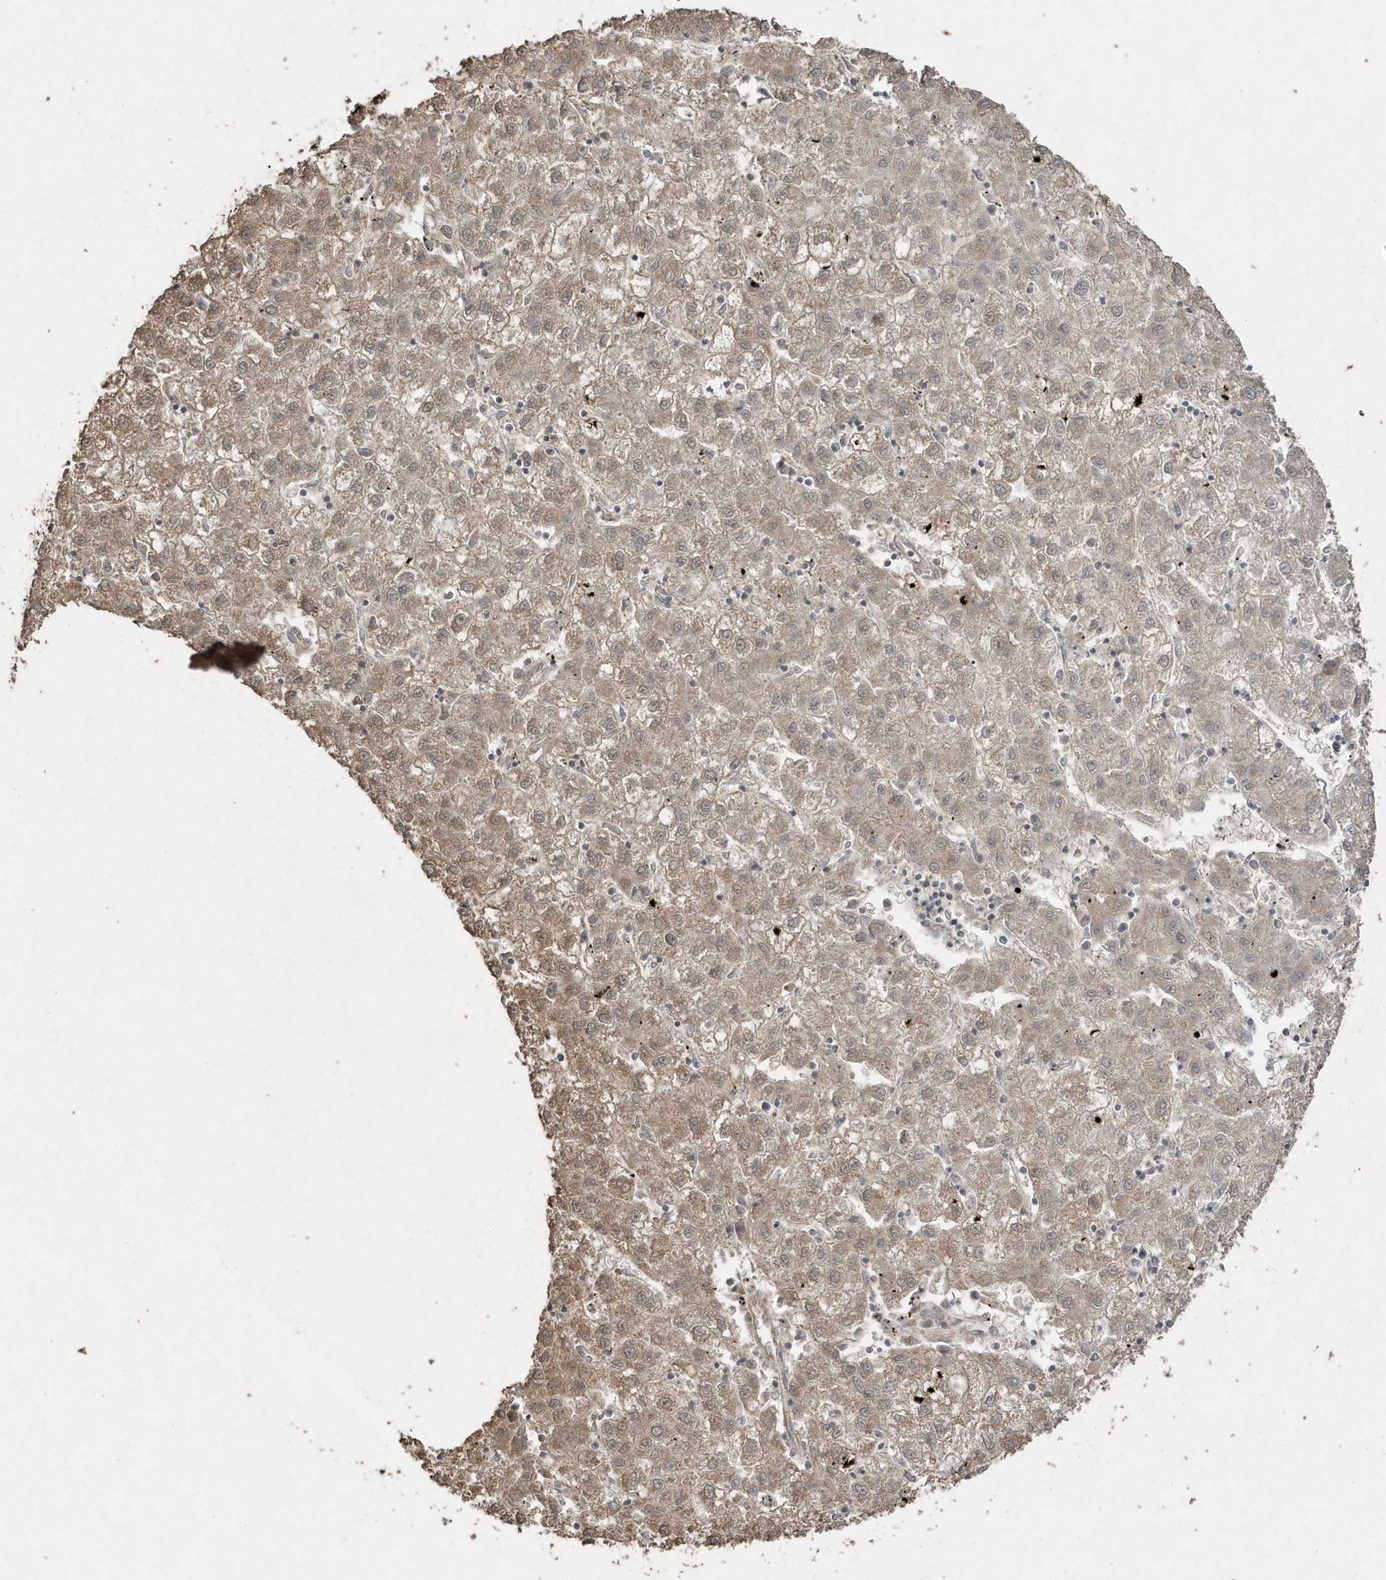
{"staining": {"intensity": "weak", "quantity": ">75%", "location": "cytoplasmic/membranous"}, "tissue": "liver cancer", "cell_type": "Tumor cells", "image_type": "cancer", "snomed": [{"axis": "morphology", "description": "Carcinoma, Hepatocellular, NOS"}, {"axis": "topography", "description": "Liver"}], "caption": "Protein staining displays weak cytoplasmic/membranous positivity in approximately >75% of tumor cells in liver cancer. The protein is stained brown, and the nuclei are stained in blue (DAB (3,3'-diaminobenzidine) IHC with brightfield microscopy, high magnification).", "gene": "PAXBP1", "patient": {"sex": "male", "age": 72}}